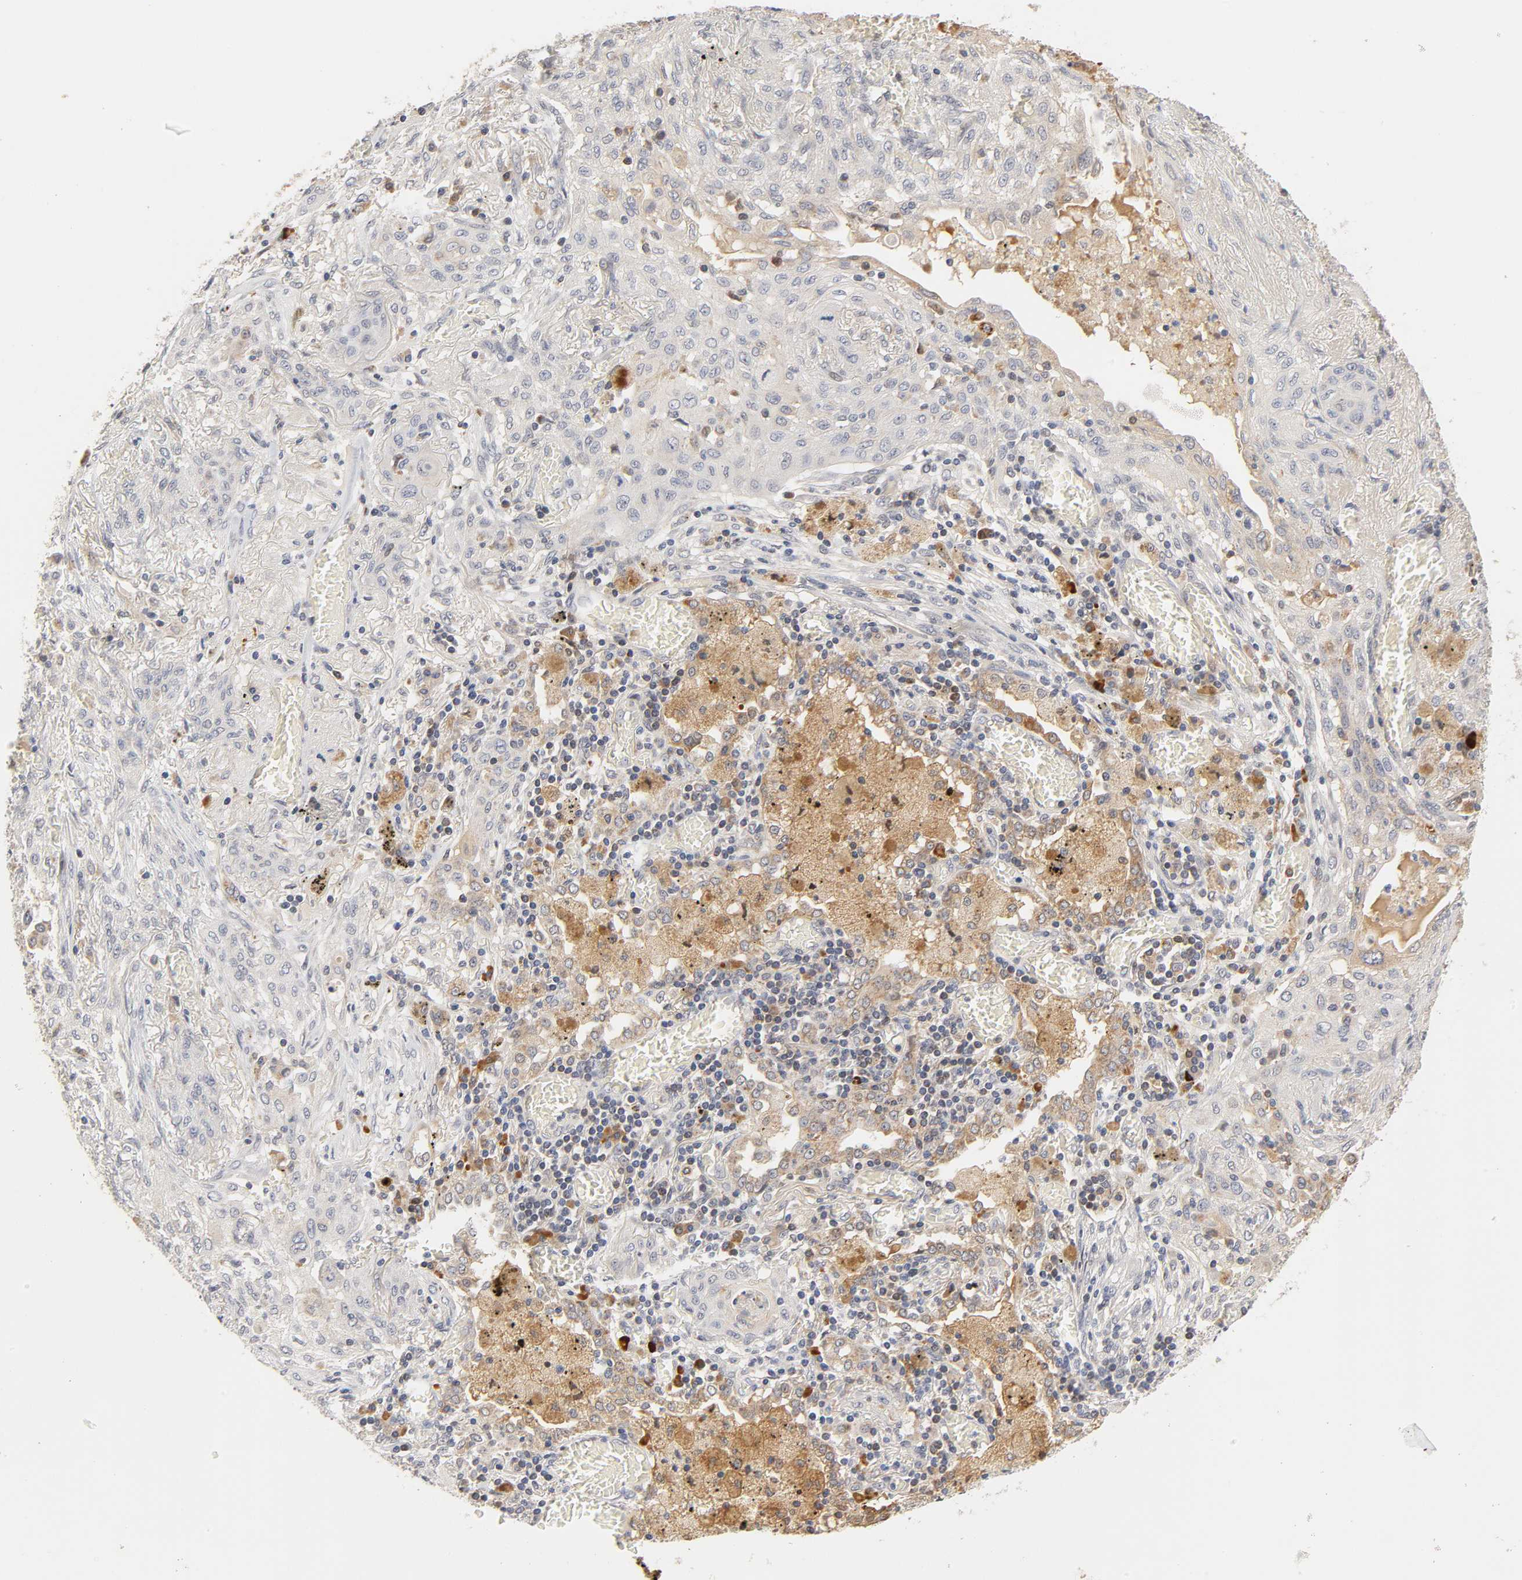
{"staining": {"intensity": "weak", "quantity": "25%-75%", "location": "cytoplasmic/membranous"}, "tissue": "lung cancer", "cell_type": "Tumor cells", "image_type": "cancer", "snomed": [{"axis": "morphology", "description": "Squamous cell carcinoma, NOS"}, {"axis": "topography", "description": "Lung"}], "caption": "Tumor cells display low levels of weak cytoplasmic/membranous positivity in approximately 25%-75% of cells in human squamous cell carcinoma (lung).", "gene": "GSTZ1", "patient": {"sex": "female", "age": 47}}